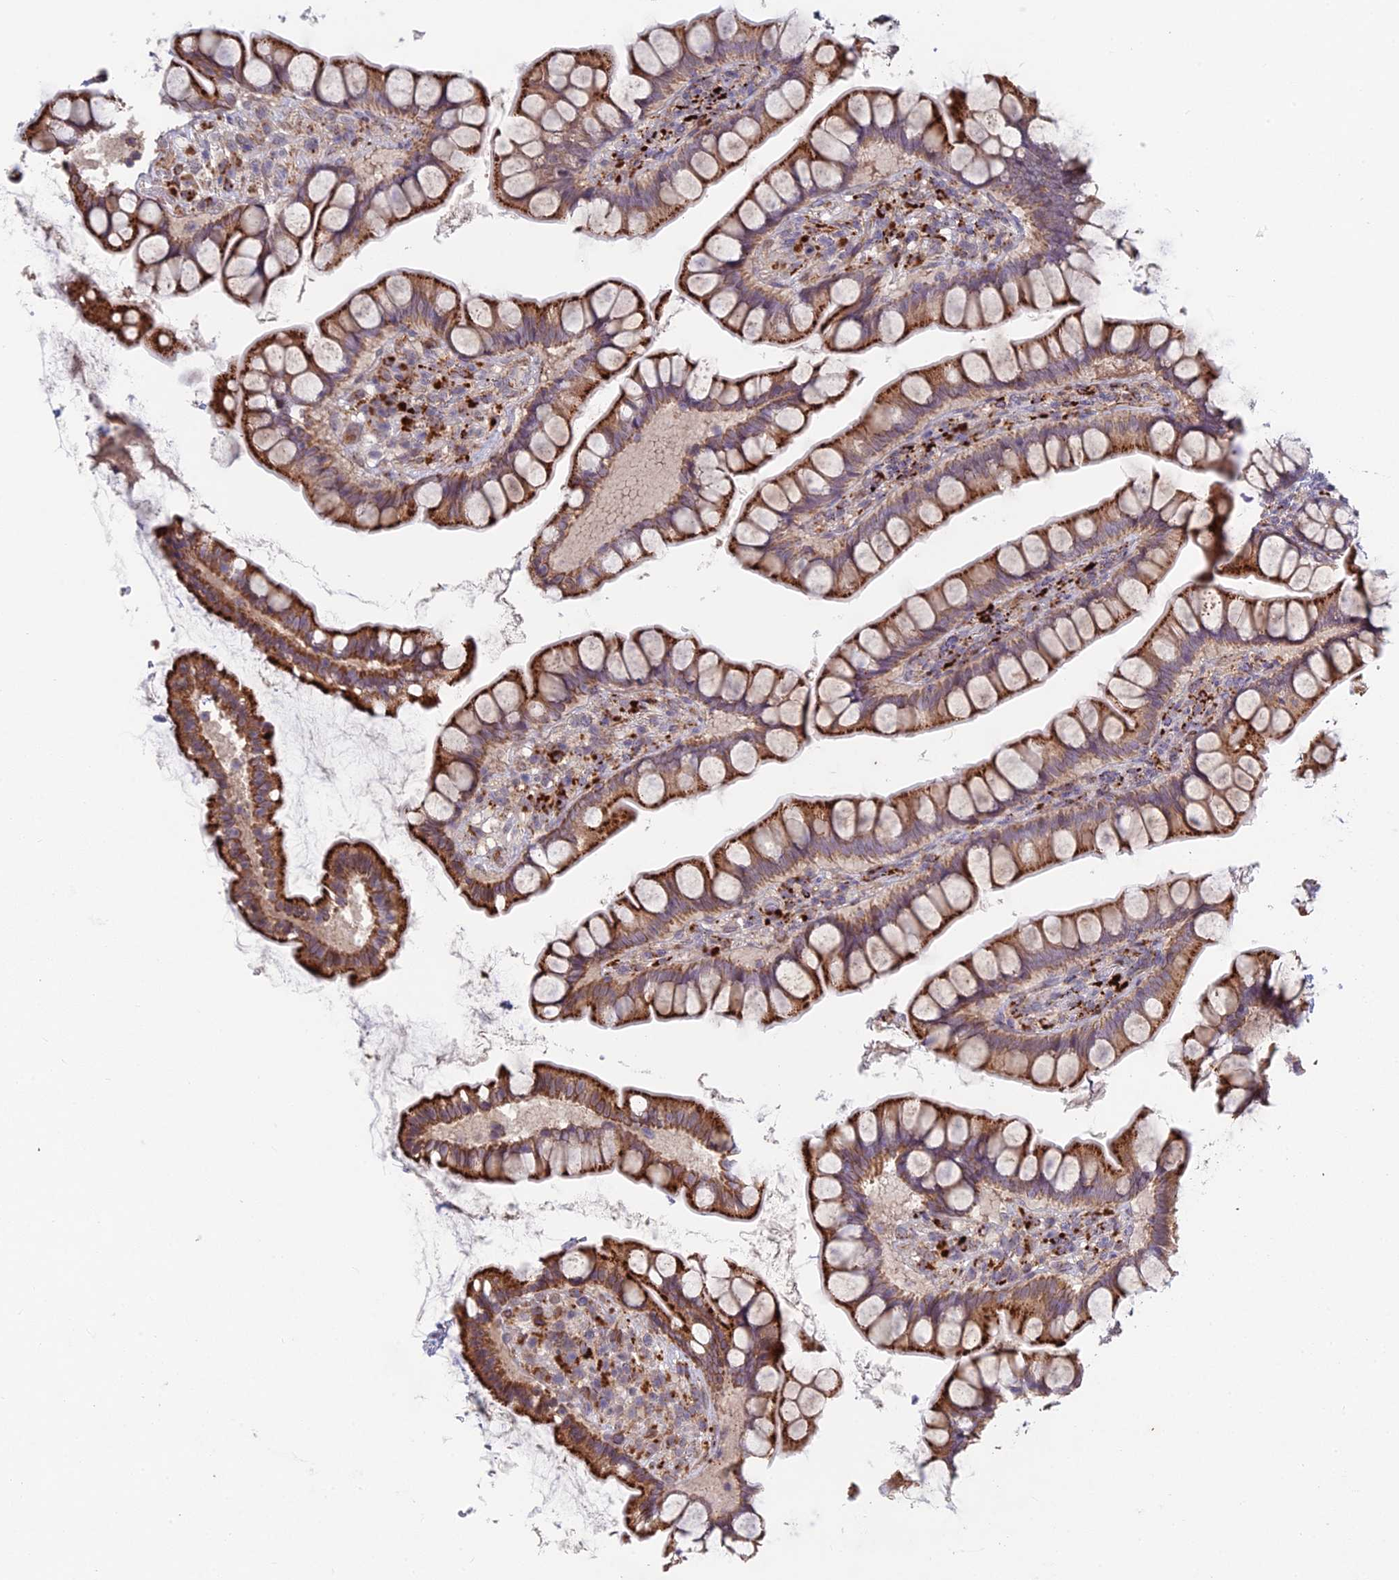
{"staining": {"intensity": "strong", "quantity": ">75%", "location": "cytoplasmic/membranous"}, "tissue": "small intestine", "cell_type": "Glandular cells", "image_type": "normal", "snomed": [{"axis": "morphology", "description": "Normal tissue, NOS"}, {"axis": "topography", "description": "Small intestine"}], "caption": "Approximately >75% of glandular cells in benign small intestine display strong cytoplasmic/membranous protein positivity as visualized by brown immunohistochemical staining.", "gene": "FOXS1", "patient": {"sex": "male", "age": 70}}